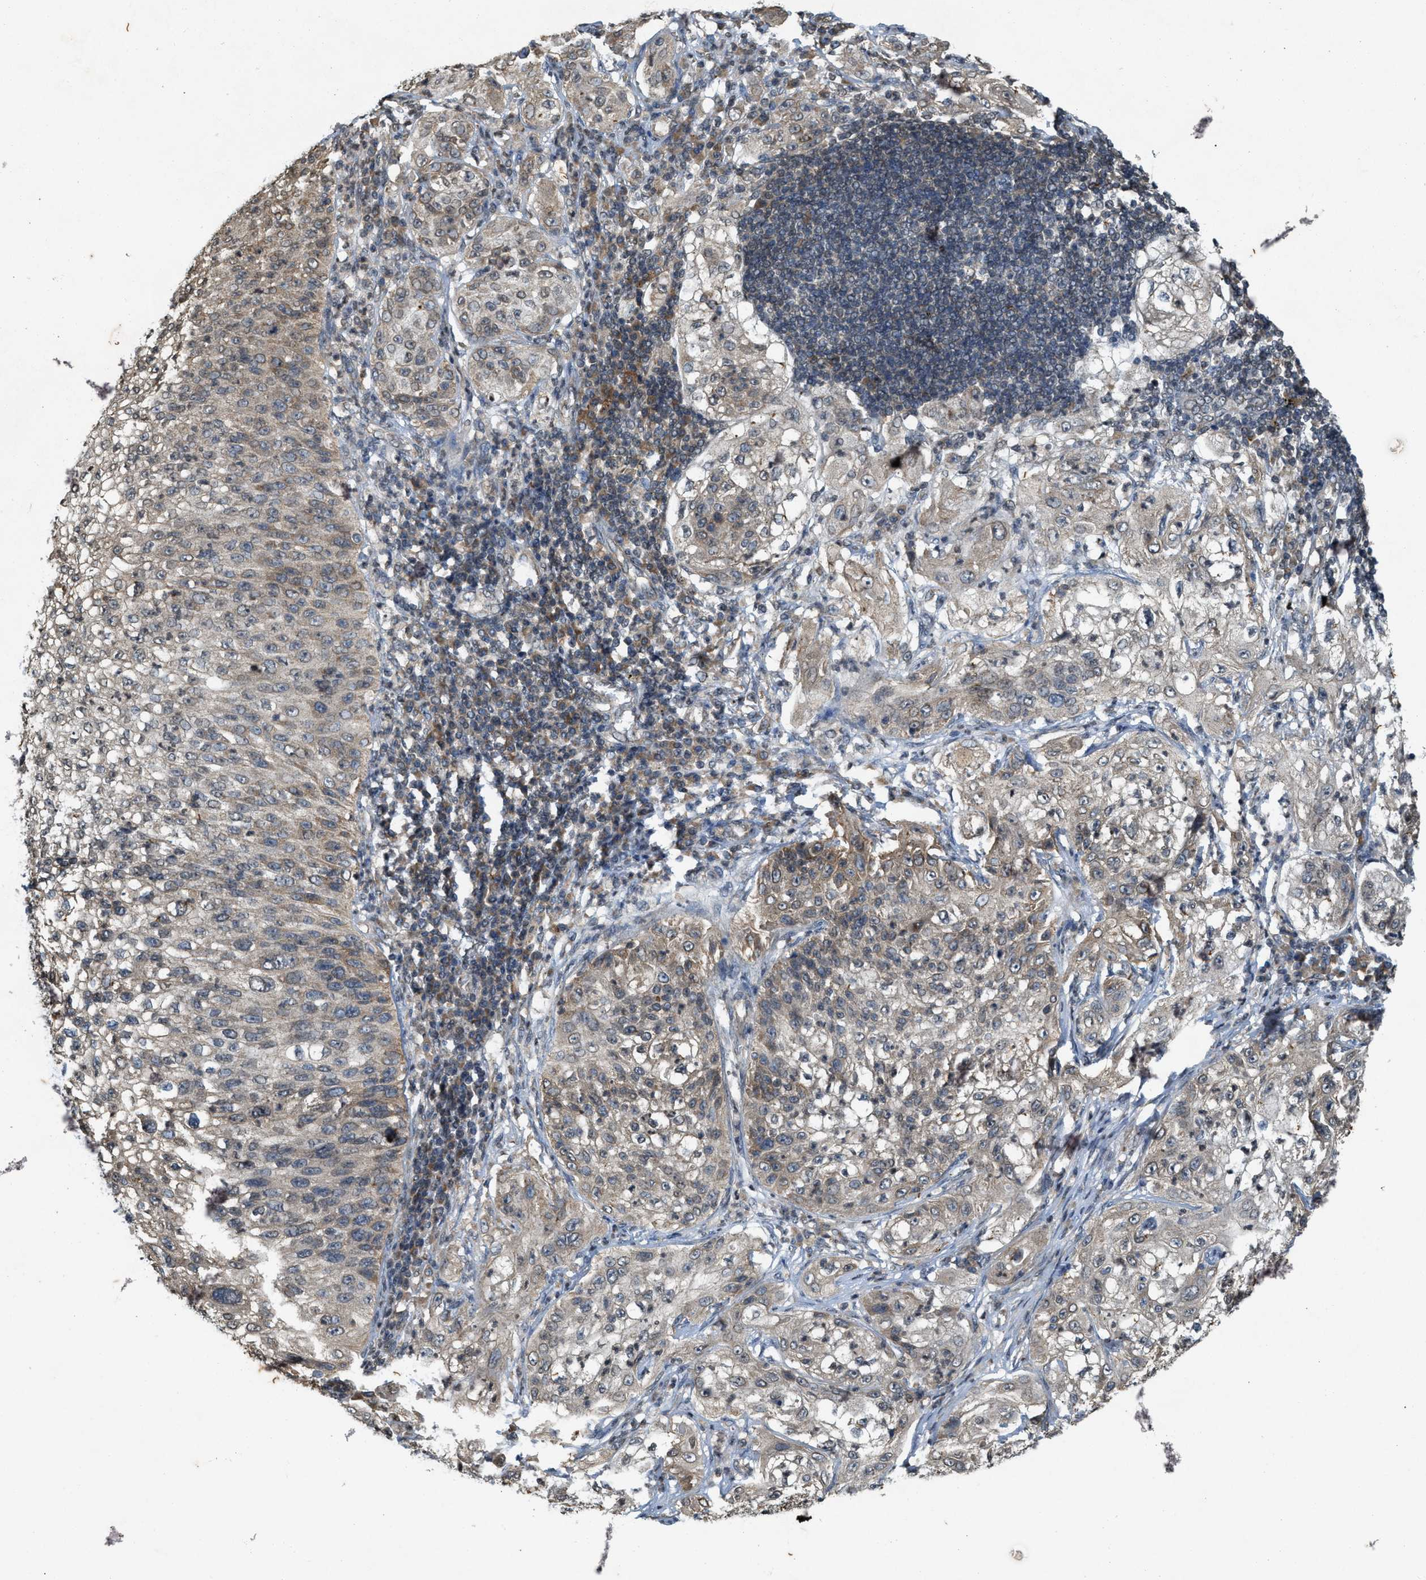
{"staining": {"intensity": "weak", "quantity": ">75%", "location": "cytoplasmic/membranous"}, "tissue": "lung cancer", "cell_type": "Tumor cells", "image_type": "cancer", "snomed": [{"axis": "morphology", "description": "Inflammation, NOS"}, {"axis": "morphology", "description": "Squamous cell carcinoma, NOS"}, {"axis": "topography", "description": "Lymph node"}, {"axis": "topography", "description": "Soft tissue"}, {"axis": "topography", "description": "Lung"}], "caption": "Lung cancer (squamous cell carcinoma) stained for a protein exhibits weak cytoplasmic/membranous positivity in tumor cells.", "gene": "KIF21A", "patient": {"sex": "male", "age": 66}}